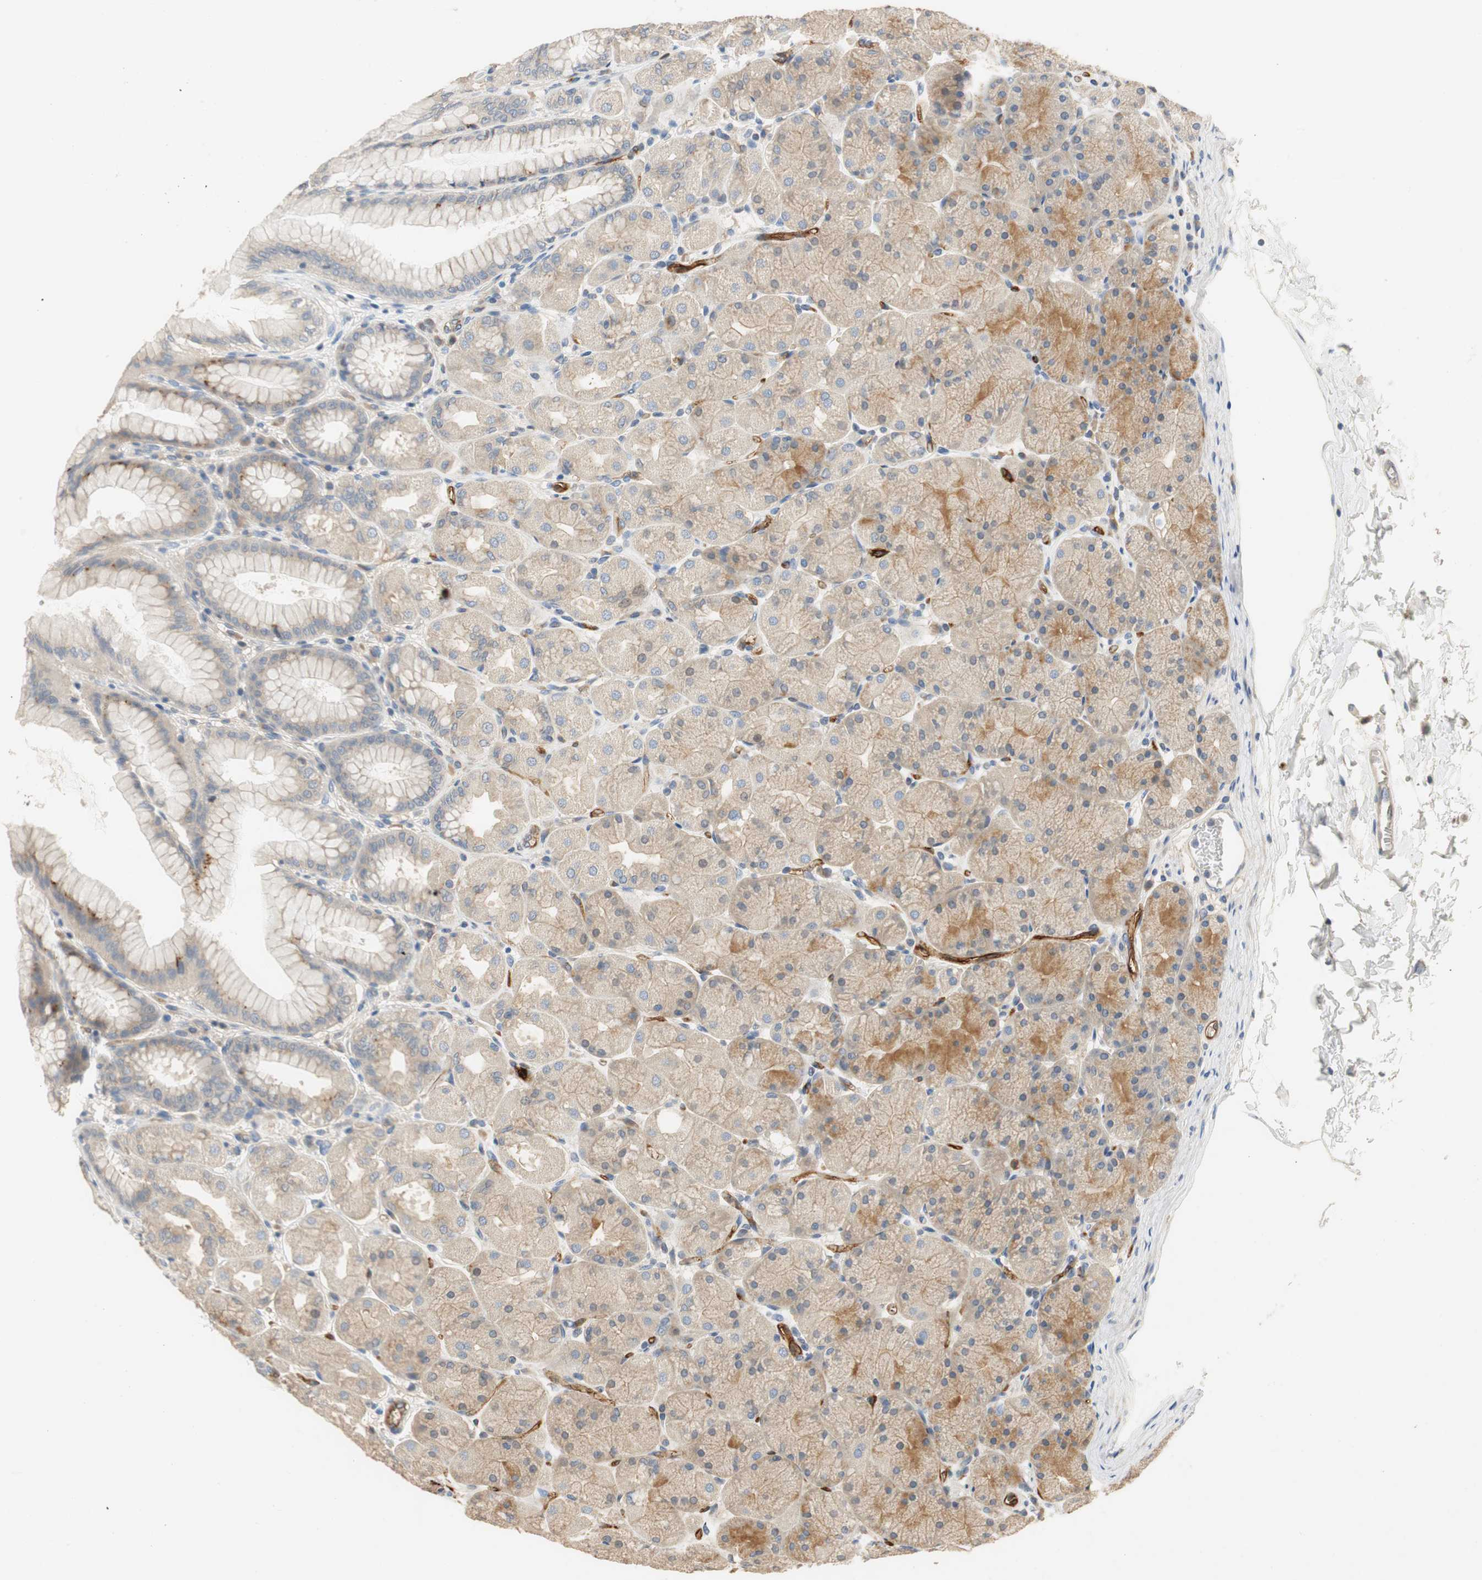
{"staining": {"intensity": "weak", "quantity": "25%-75%", "location": "cytoplasmic/membranous"}, "tissue": "stomach", "cell_type": "Glandular cells", "image_type": "normal", "snomed": [{"axis": "morphology", "description": "Normal tissue, NOS"}, {"axis": "topography", "description": "Stomach, upper"}], "caption": "A high-resolution histopathology image shows IHC staining of normal stomach, which exhibits weak cytoplasmic/membranous expression in approximately 25%-75% of glandular cells.", "gene": "ALPL", "patient": {"sex": "female", "age": 56}}